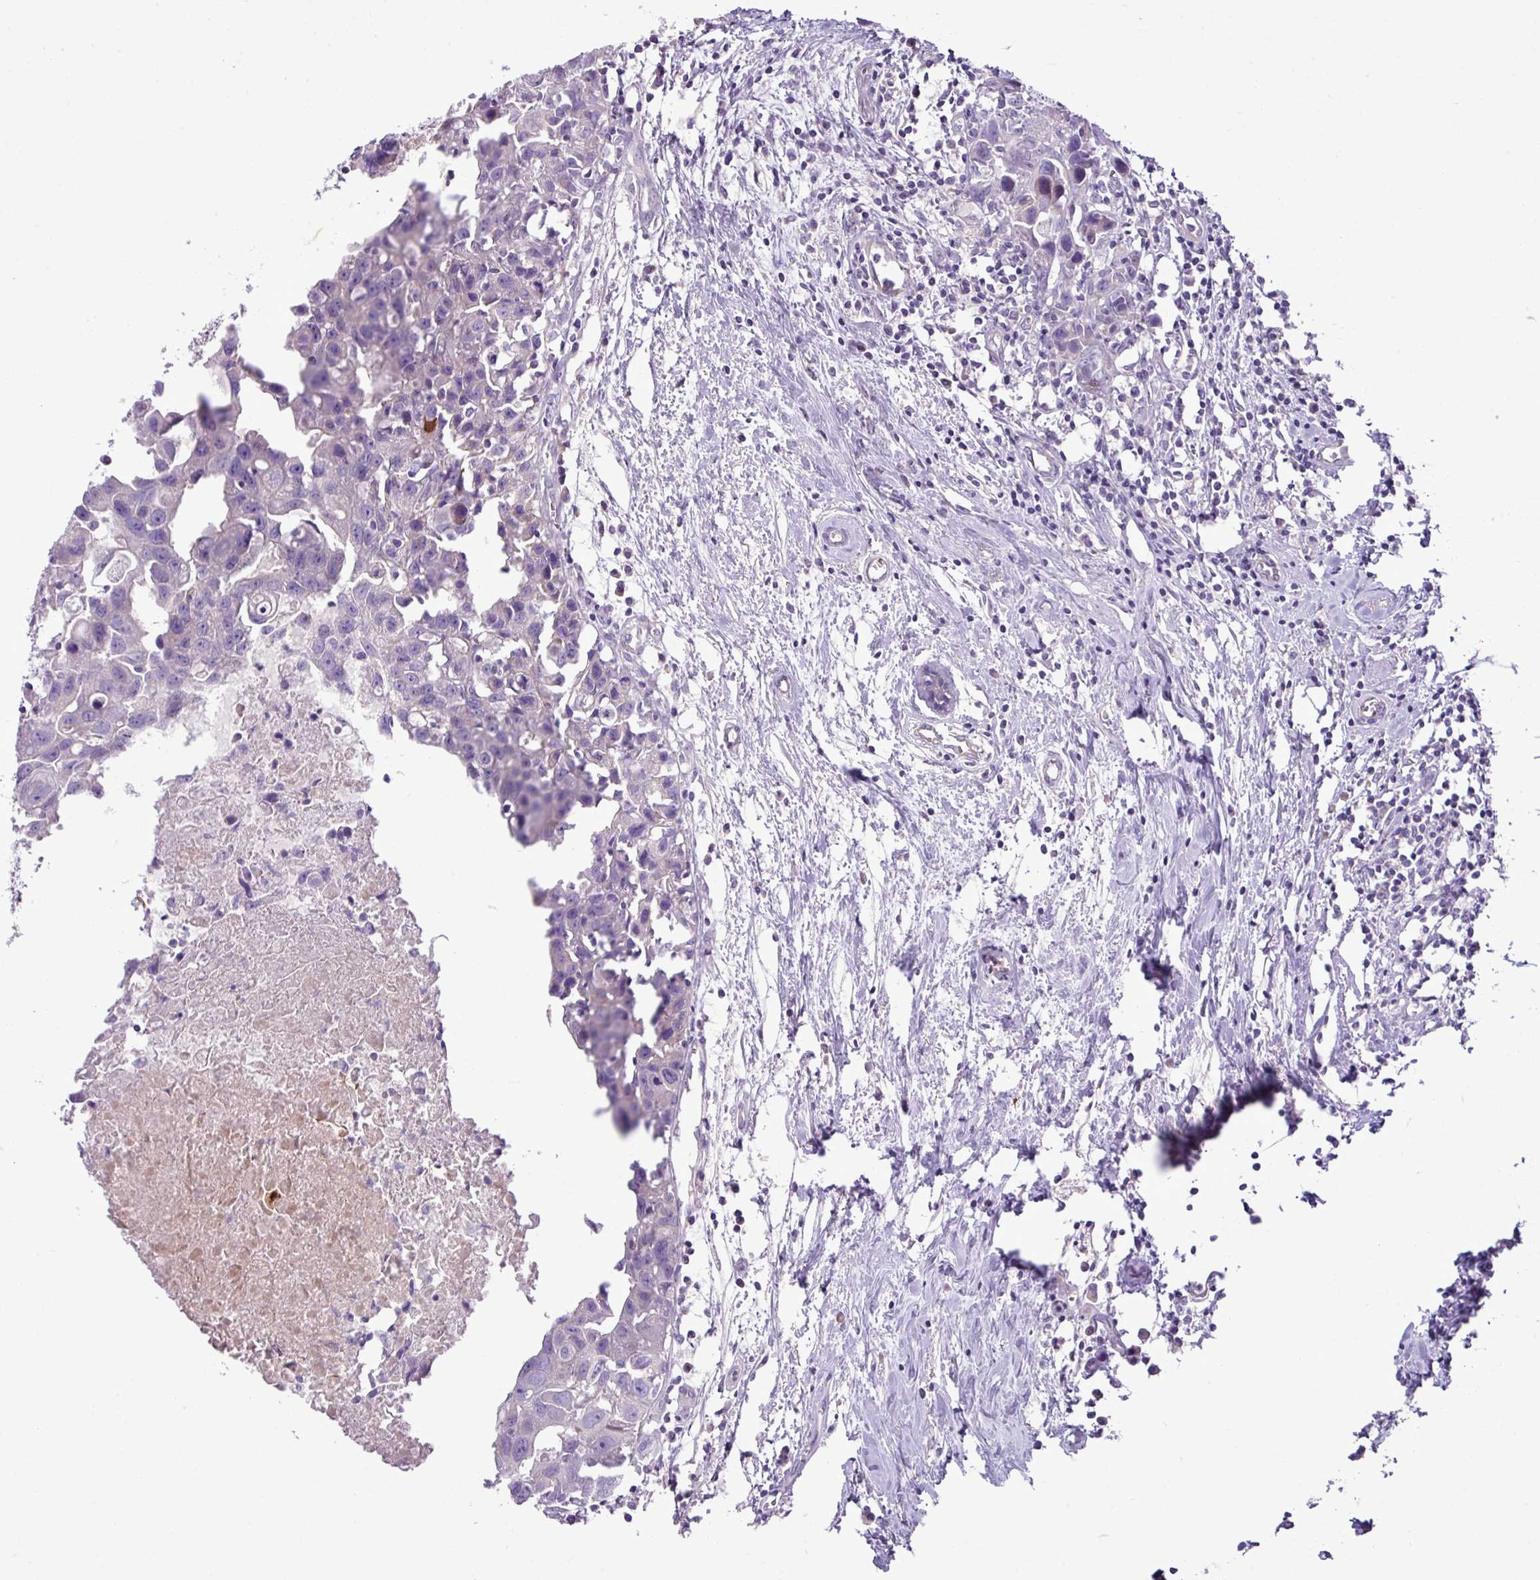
{"staining": {"intensity": "negative", "quantity": "none", "location": "none"}, "tissue": "breast cancer", "cell_type": "Tumor cells", "image_type": "cancer", "snomed": [{"axis": "morphology", "description": "Carcinoma, NOS"}, {"axis": "topography", "description": "Breast"}], "caption": "This is an IHC micrograph of breast carcinoma. There is no staining in tumor cells.", "gene": "ZSCAN5A", "patient": {"sex": "female", "age": 60}}